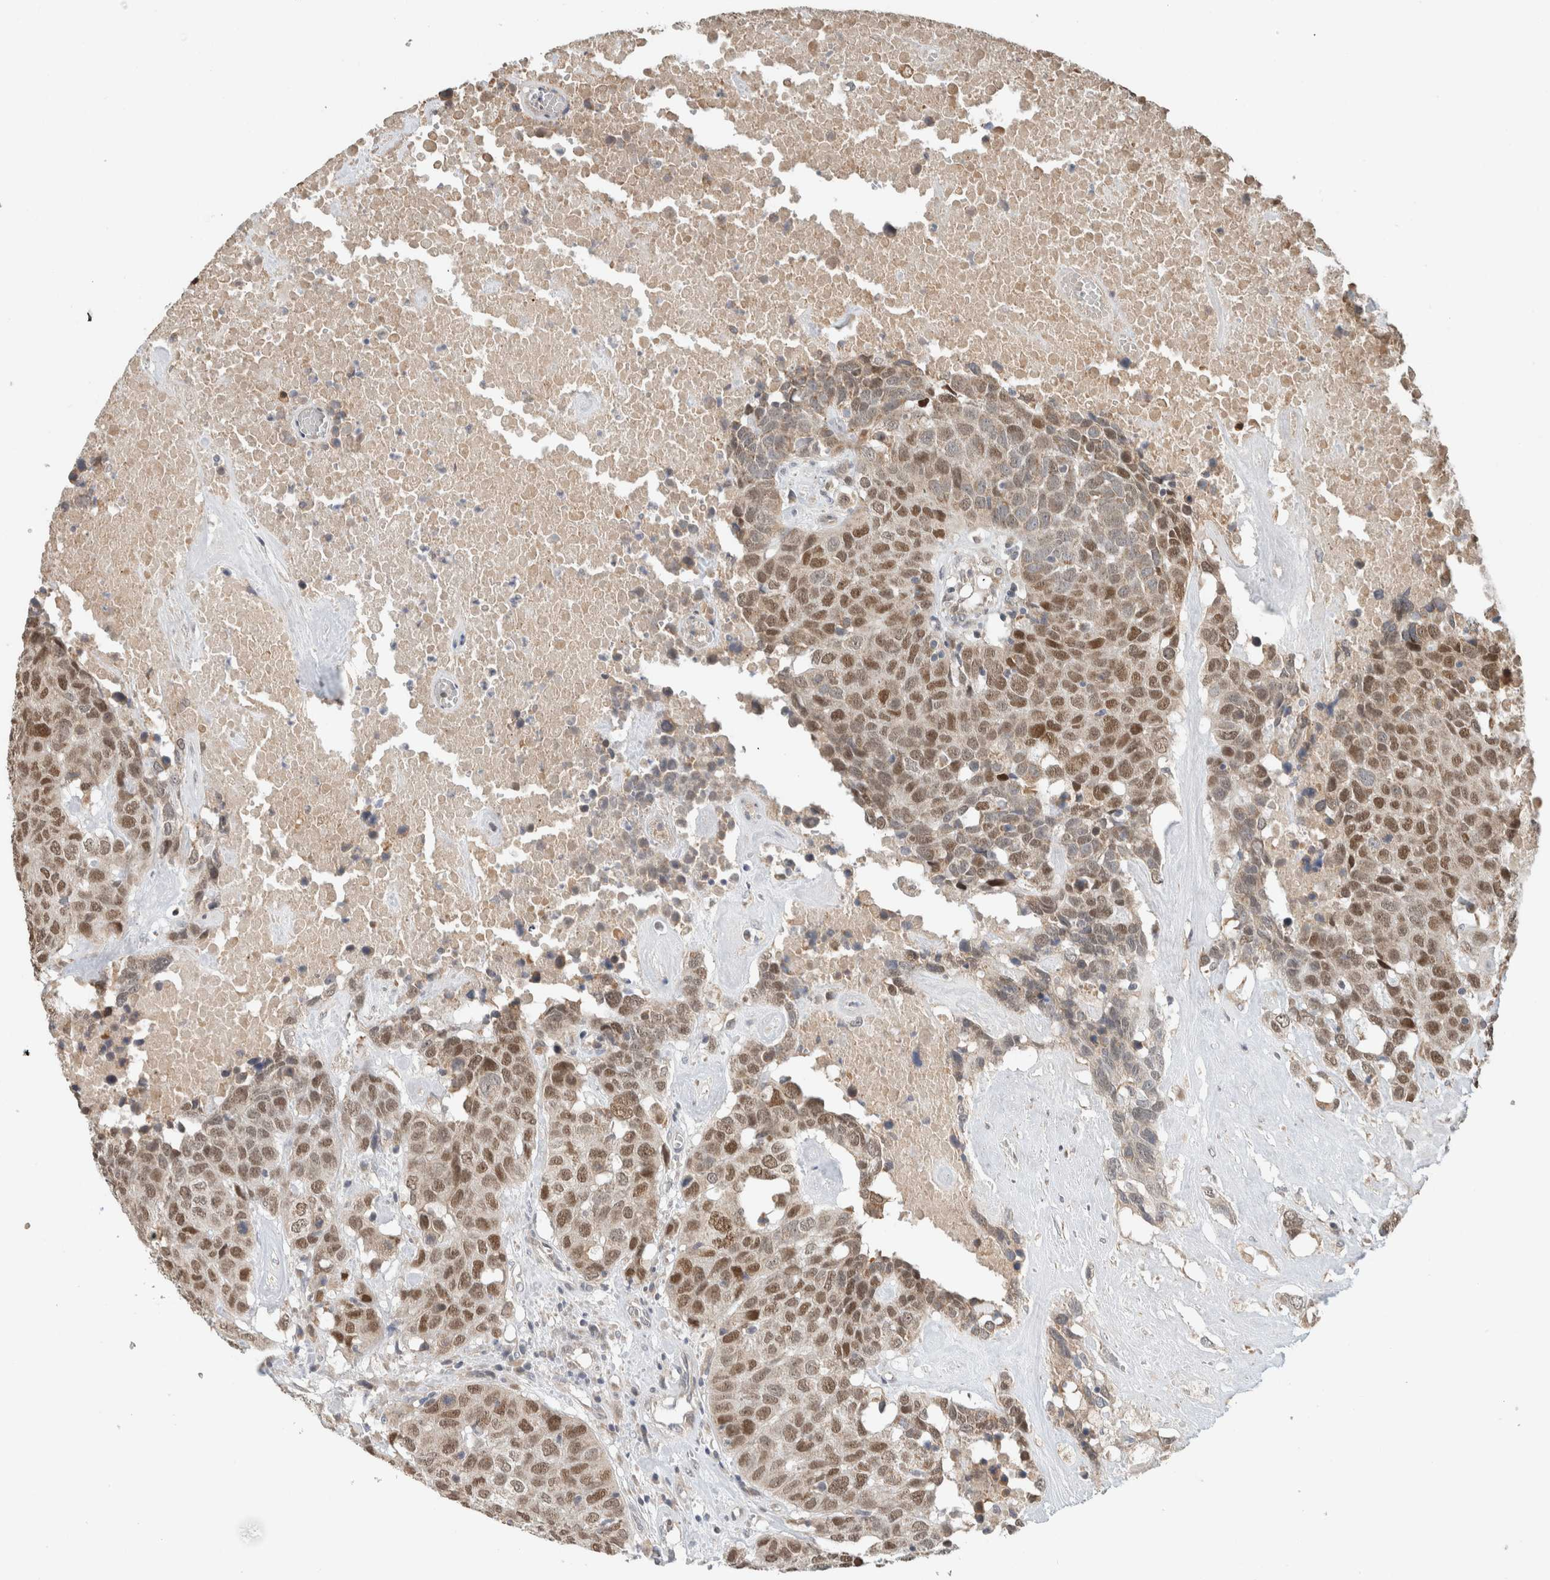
{"staining": {"intensity": "moderate", "quantity": ">75%", "location": "nuclear"}, "tissue": "head and neck cancer", "cell_type": "Tumor cells", "image_type": "cancer", "snomed": [{"axis": "morphology", "description": "Squamous cell carcinoma, NOS"}, {"axis": "topography", "description": "Head-Neck"}], "caption": "IHC (DAB (3,3'-diaminobenzidine)) staining of human head and neck cancer (squamous cell carcinoma) shows moderate nuclear protein expression in about >75% of tumor cells.", "gene": "GINS4", "patient": {"sex": "male", "age": 66}}